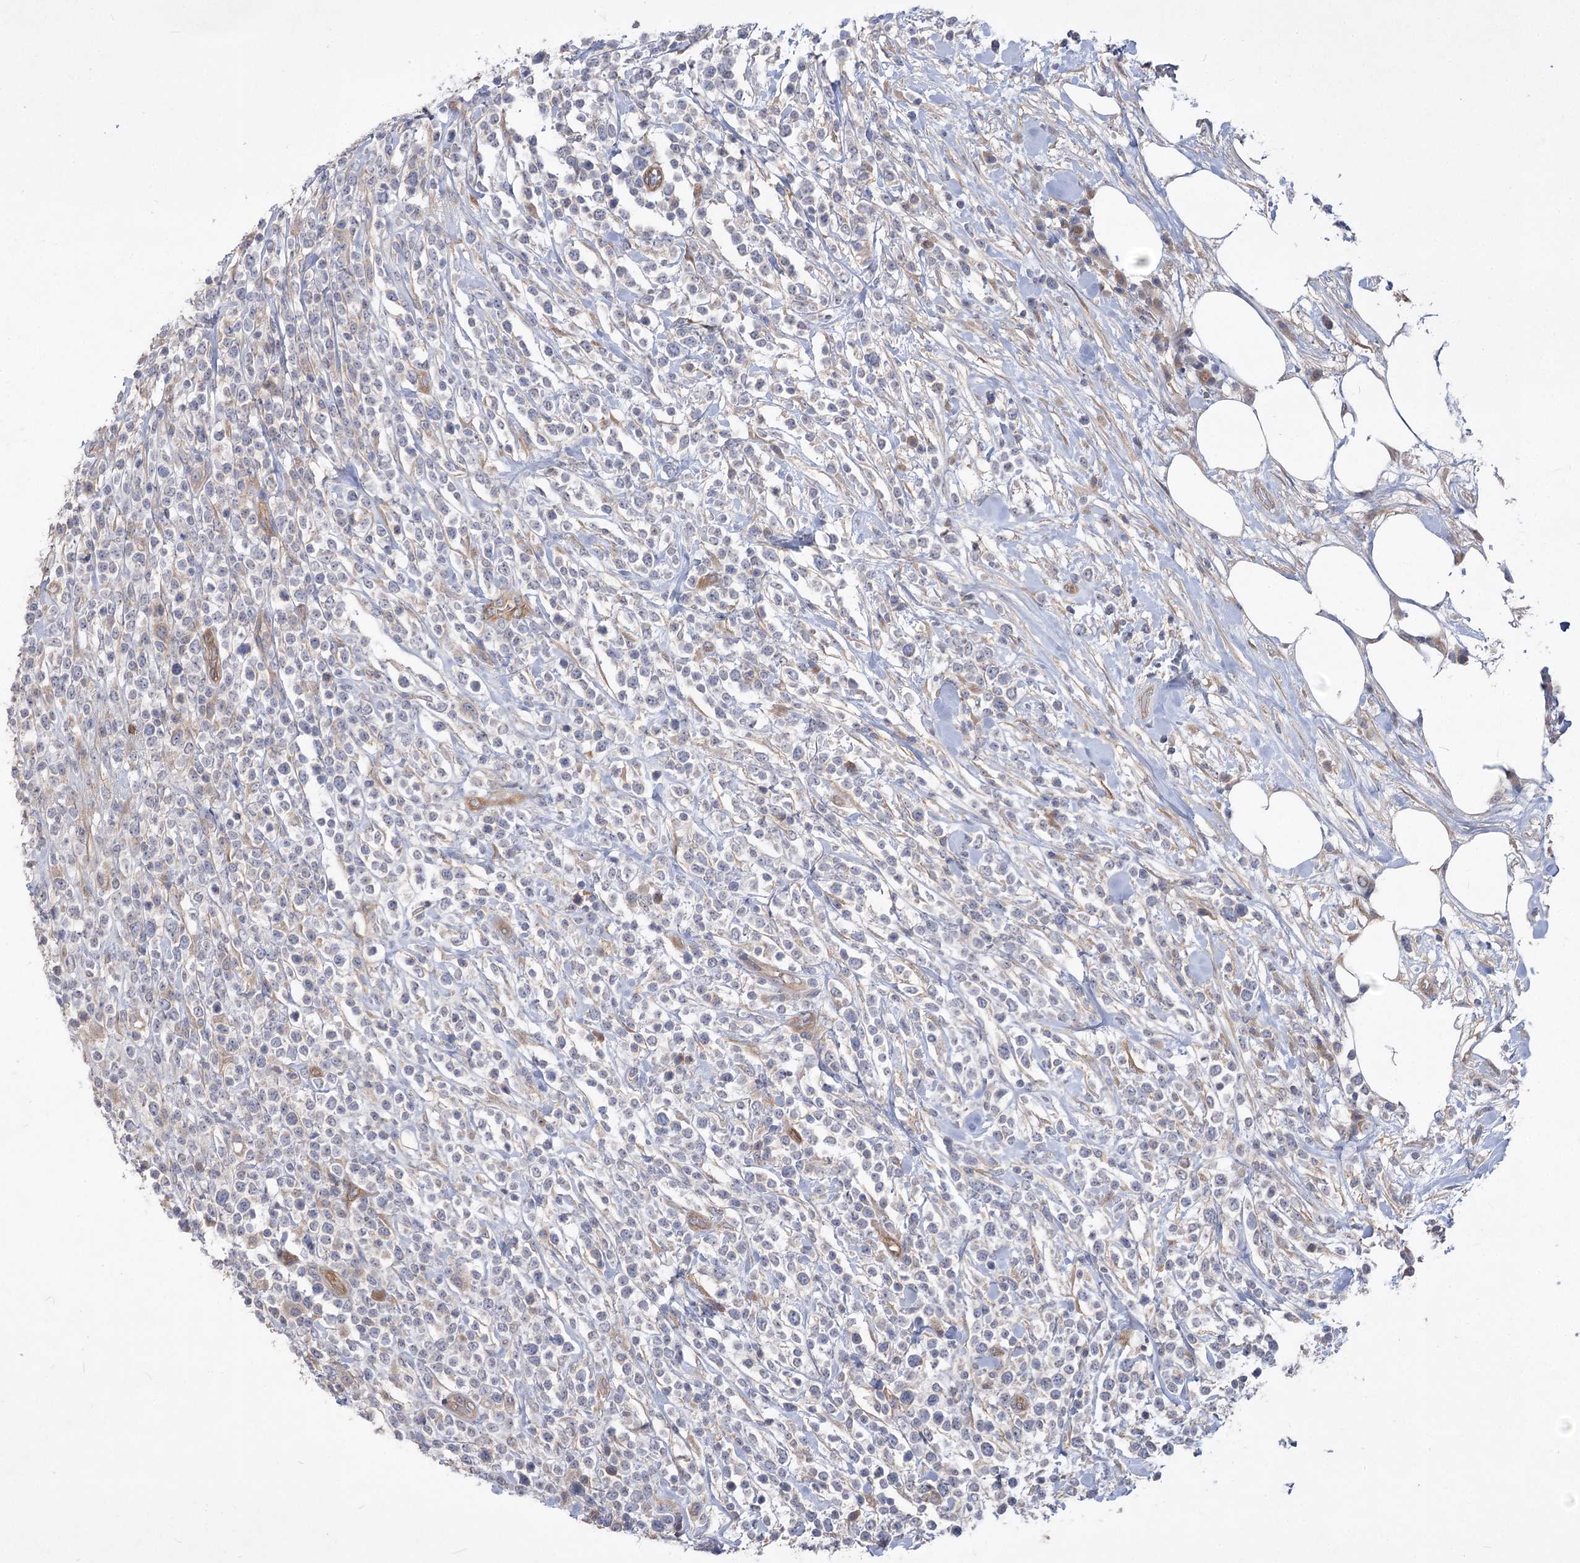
{"staining": {"intensity": "negative", "quantity": "none", "location": "none"}, "tissue": "lymphoma", "cell_type": "Tumor cells", "image_type": "cancer", "snomed": [{"axis": "morphology", "description": "Malignant lymphoma, non-Hodgkin's type, High grade"}, {"axis": "topography", "description": "Colon"}], "caption": "Tumor cells are negative for protein expression in human high-grade malignant lymphoma, non-Hodgkin's type.", "gene": "RIN2", "patient": {"sex": "female", "age": 53}}